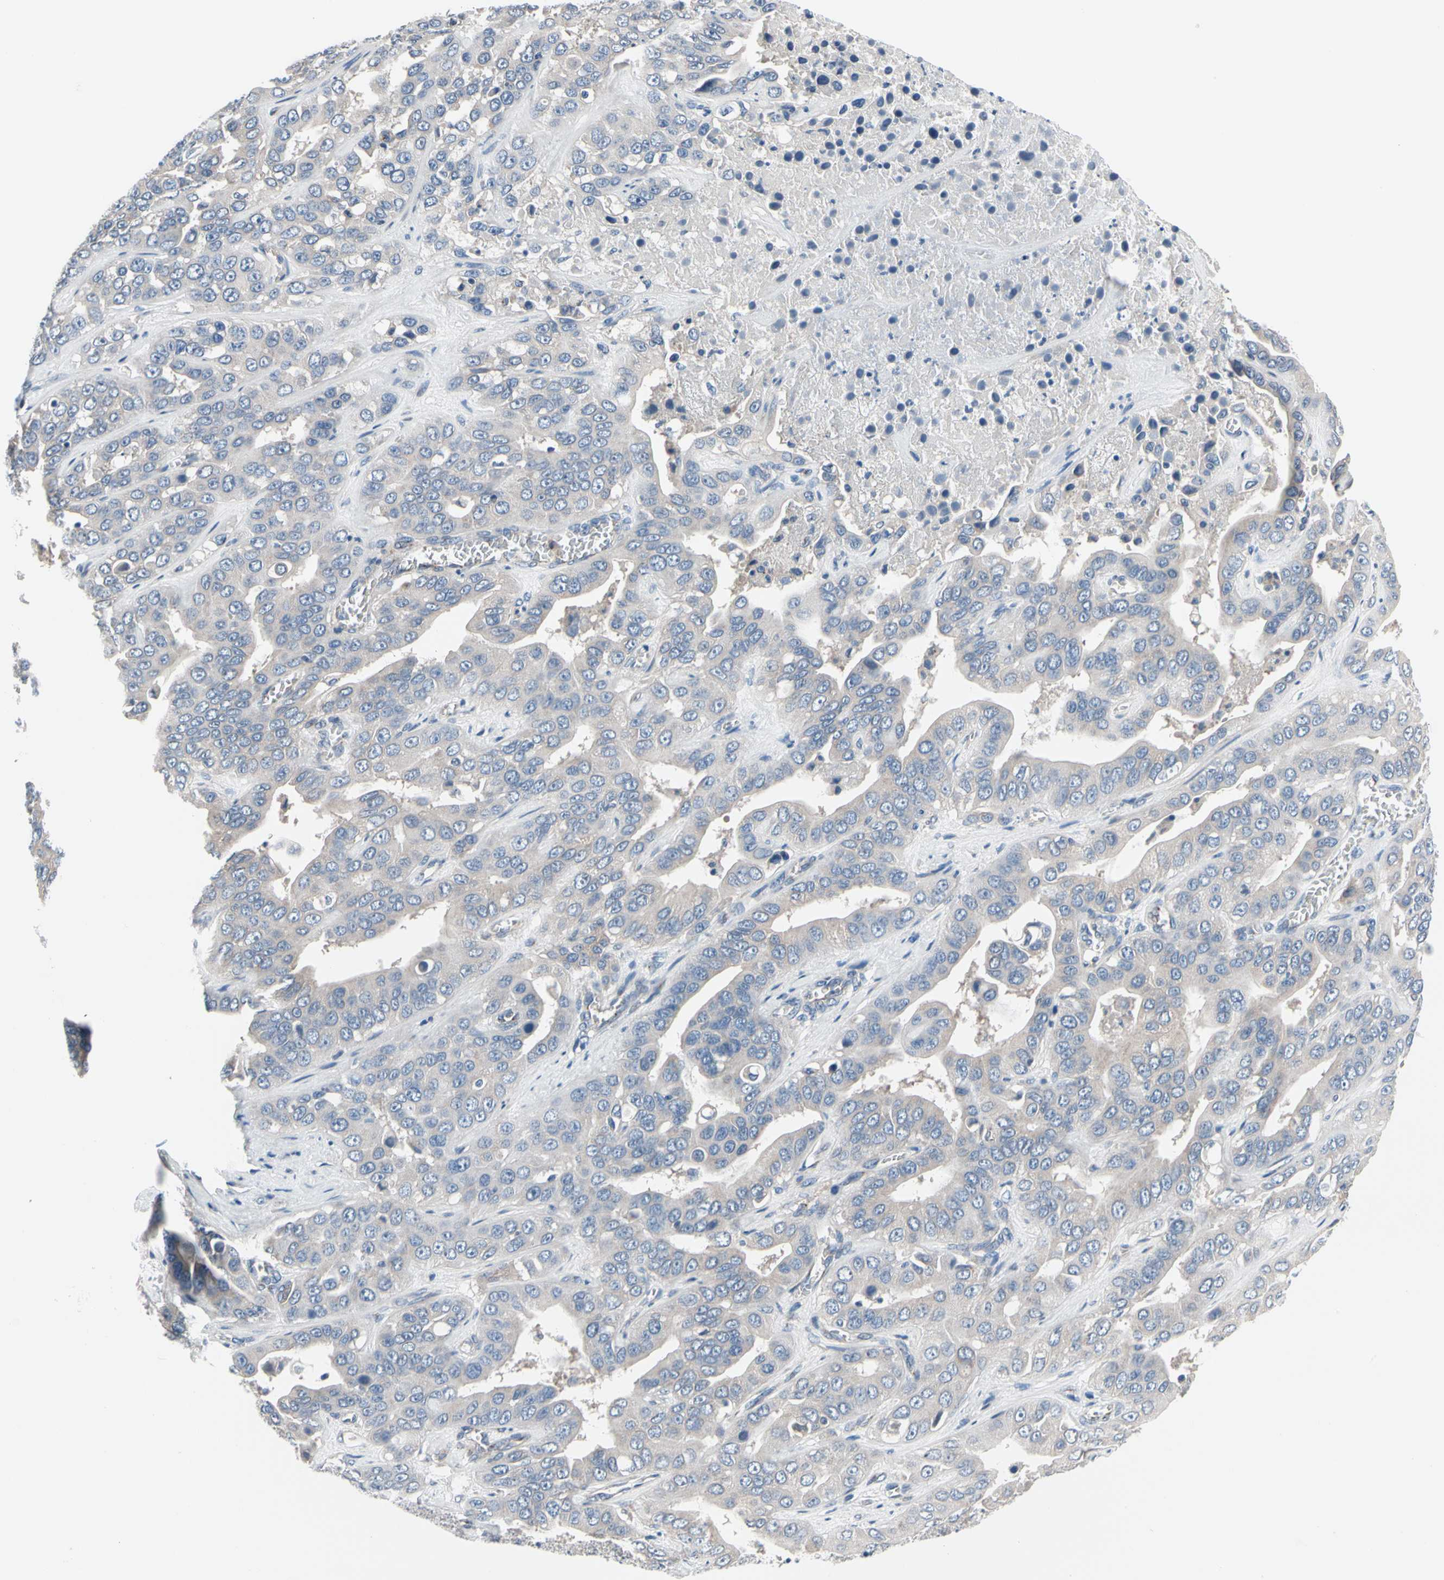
{"staining": {"intensity": "negative", "quantity": "none", "location": "none"}, "tissue": "liver cancer", "cell_type": "Tumor cells", "image_type": "cancer", "snomed": [{"axis": "morphology", "description": "Cholangiocarcinoma"}, {"axis": "topography", "description": "Liver"}], "caption": "The IHC micrograph has no significant positivity in tumor cells of cholangiocarcinoma (liver) tissue. Brightfield microscopy of immunohistochemistry (IHC) stained with DAB (brown) and hematoxylin (blue), captured at high magnification.", "gene": "PRKAR2B", "patient": {"sex": "female", "age": 52}}